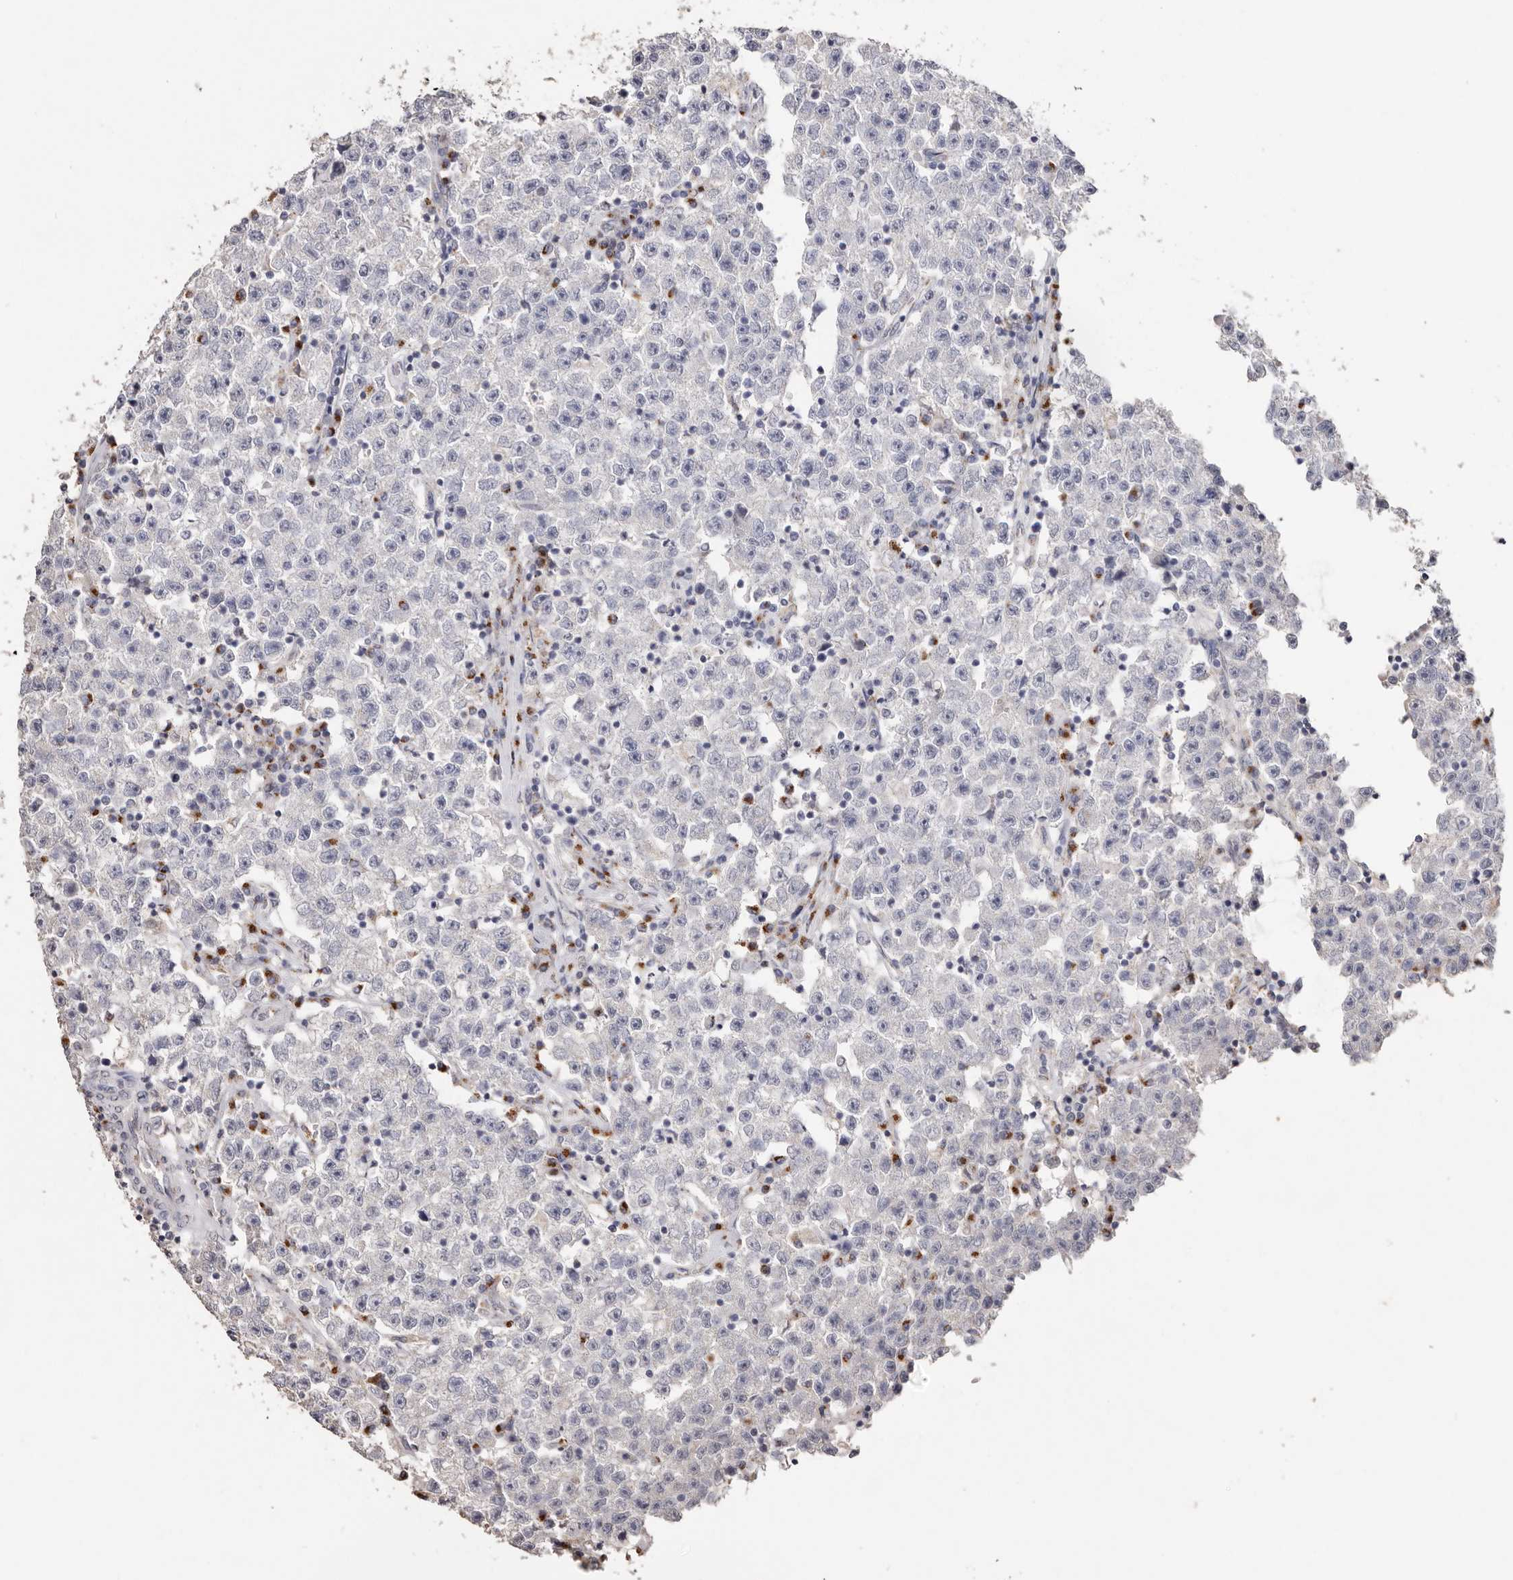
{"staining": {"intensity": "negative", "quantity": "none", "location": "none"}, "tissue": "testis cancer", "cell_type": "Tumor cells", "image_type": "cancer", "snomed": [{"axis": "morphology", "description": "Seminoma, NOS"}, {"axis": "topography", "description": "Testis"}], "caption": "The immunohistochemistry micrograph has no significant positivity in tumor cells of seminoma (testis) tissue. The staining is performed using DAB brown chromogen with nuclei counter-stained in using hematoxylin.", "gene": "LGALS7B", "patient": {"sex": "male", "age": 22}}